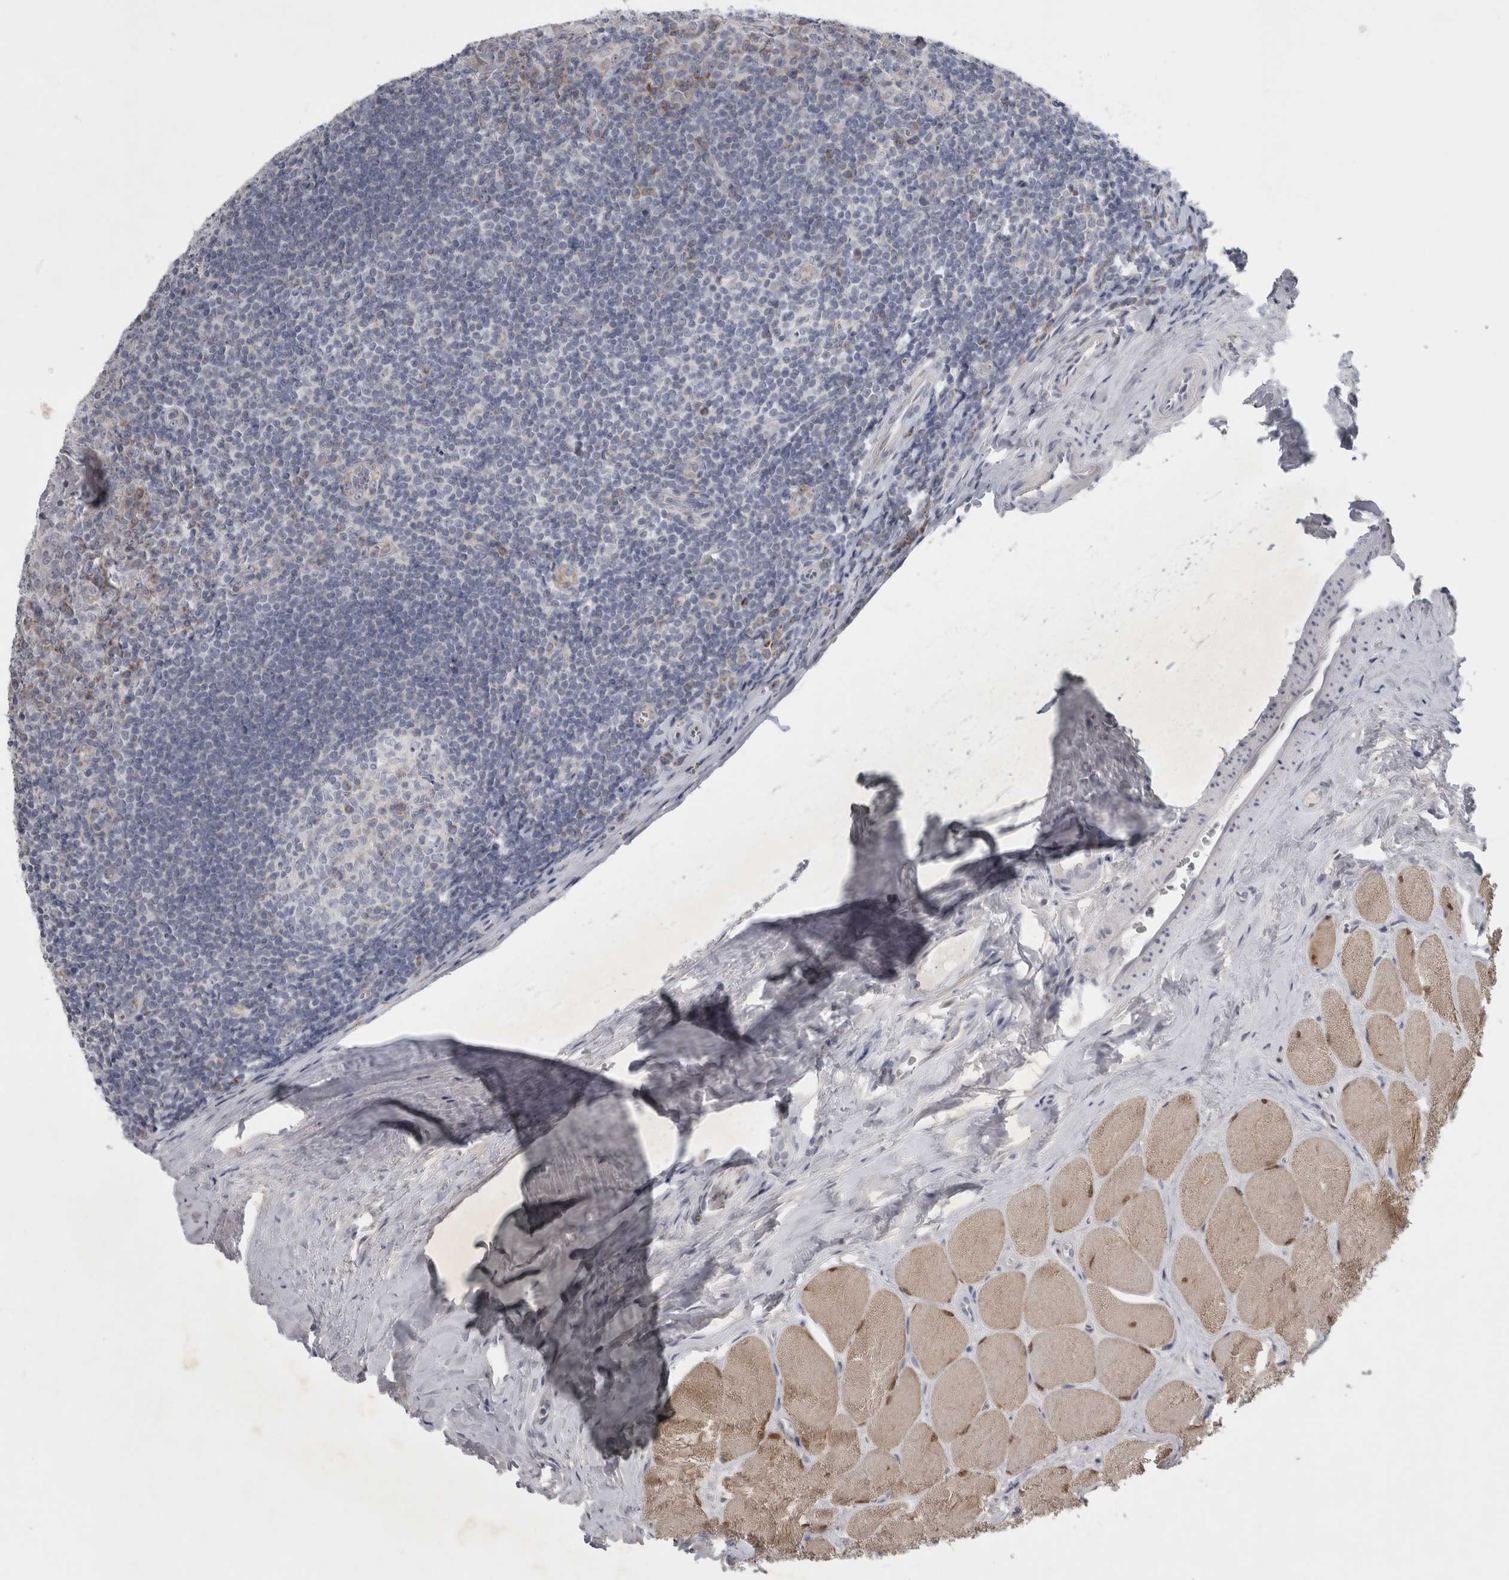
{"staining": {"intensity": "negative", "quantity": "none", "location": "none"}, "tissue": "tonsil", "cell_type": "Germinal center cells", "image_type": "normal", "snomed": [{"axis": "morphology", "description": "Normal tissue, NOS"}, {"axis": "topography", "description": "Tonsil"}], "caption": "Immunohistochemistry photomicrograph of normal human tonsil stained for a protein (brown), which displays no positivity in germinal center cells. (Brightfield microscopy of DAB IHC at high magnification).", "gene": "FXYD7", "patient": {"sex": "male", "age": 27}}